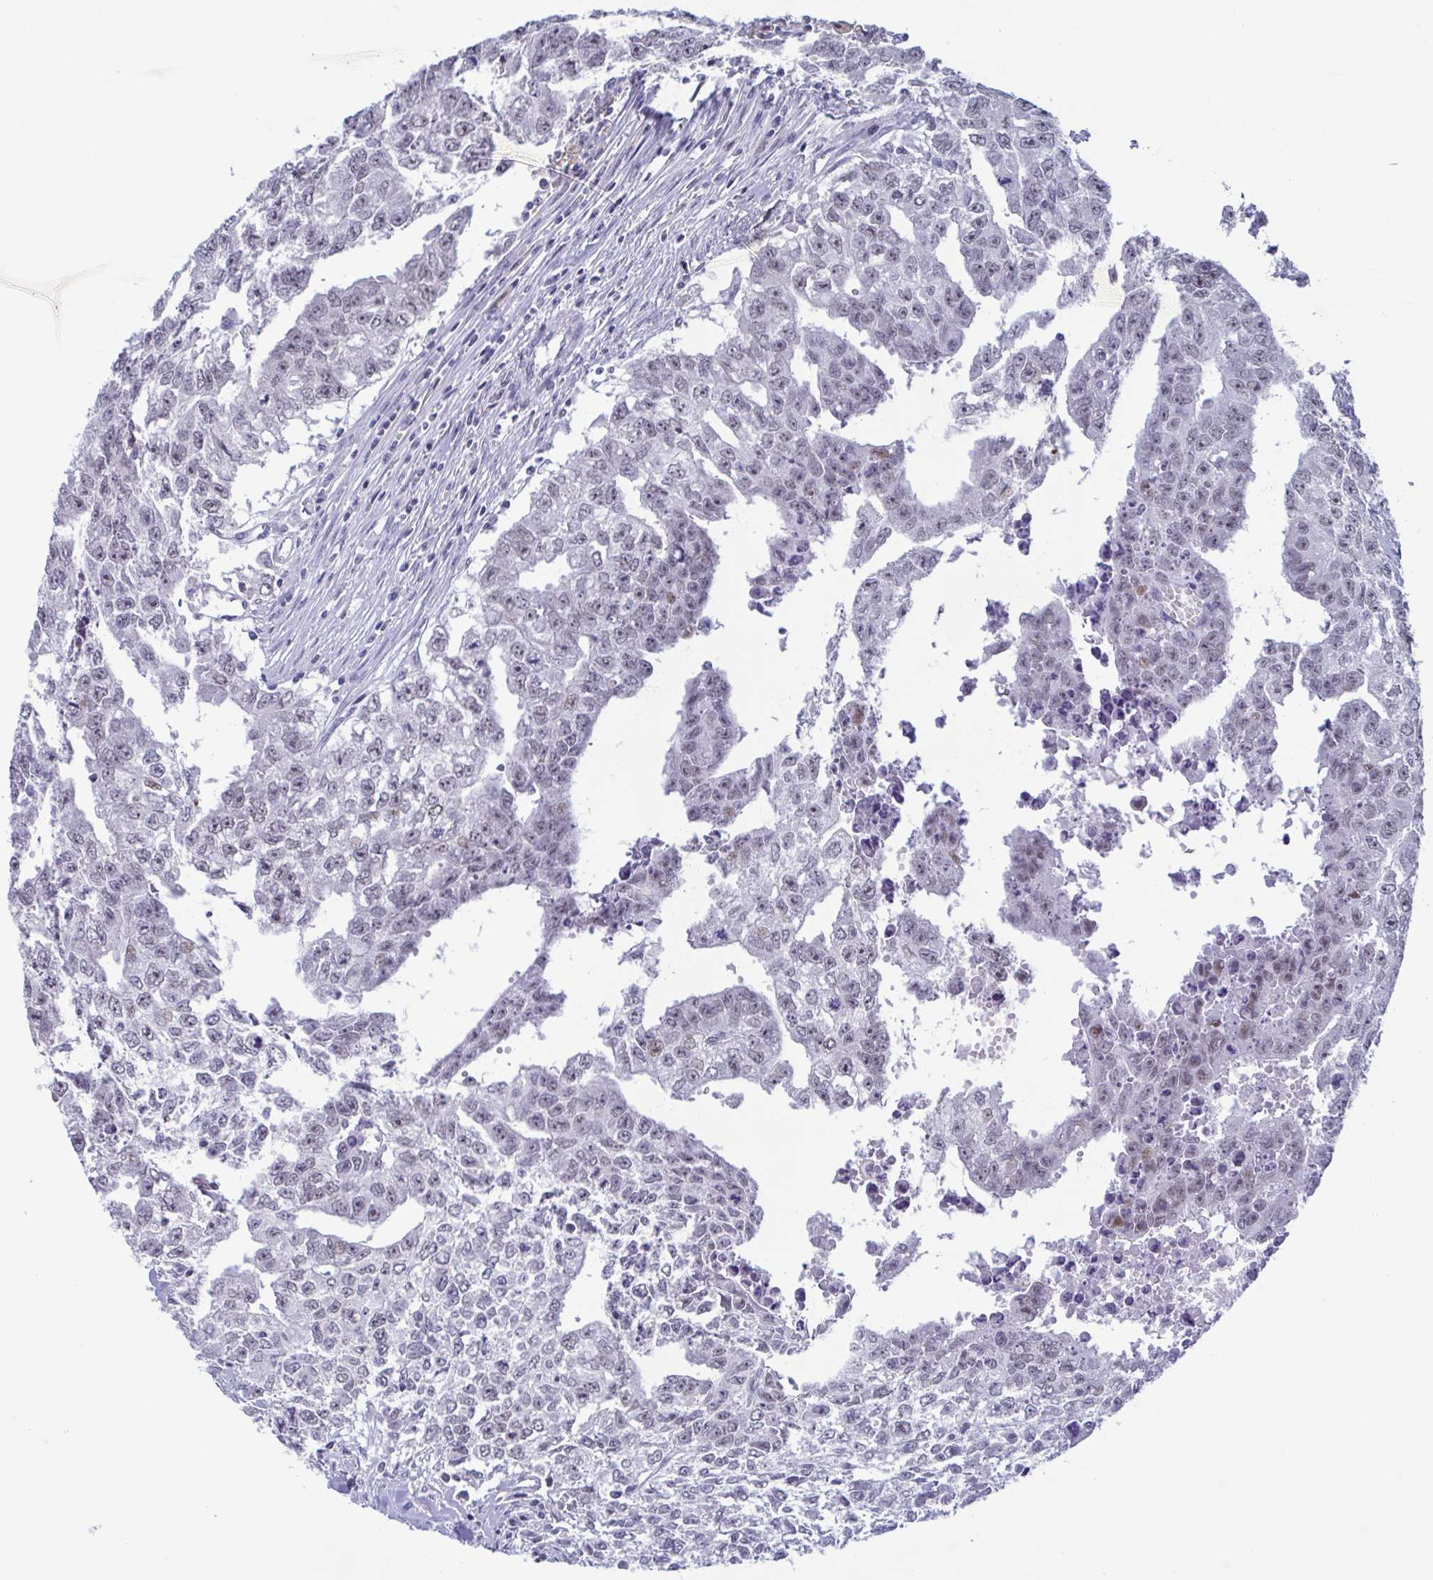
{"staining": {"intensity": "weak", "quantity": "<25%", "location": "nuclear"}, "tissue": "testis cancer", "cell_type": "Tumor cells", "image_type": "cancer", "snomed": [{"axis": "morphology", "description": "Carcinoma, Embryonal, NOS"}, {"axis": "morphology", "description": "Teratoma, malignant, NOS"}, {"axis": "topography", "description": "Testis"}], "caption": "This is an IHC micrograph of testis cancer (embryonal carcinoma). There is no staining in tumor cells.", "gene": "PERM1", "patient": {"sex": "male", "age": 24}}